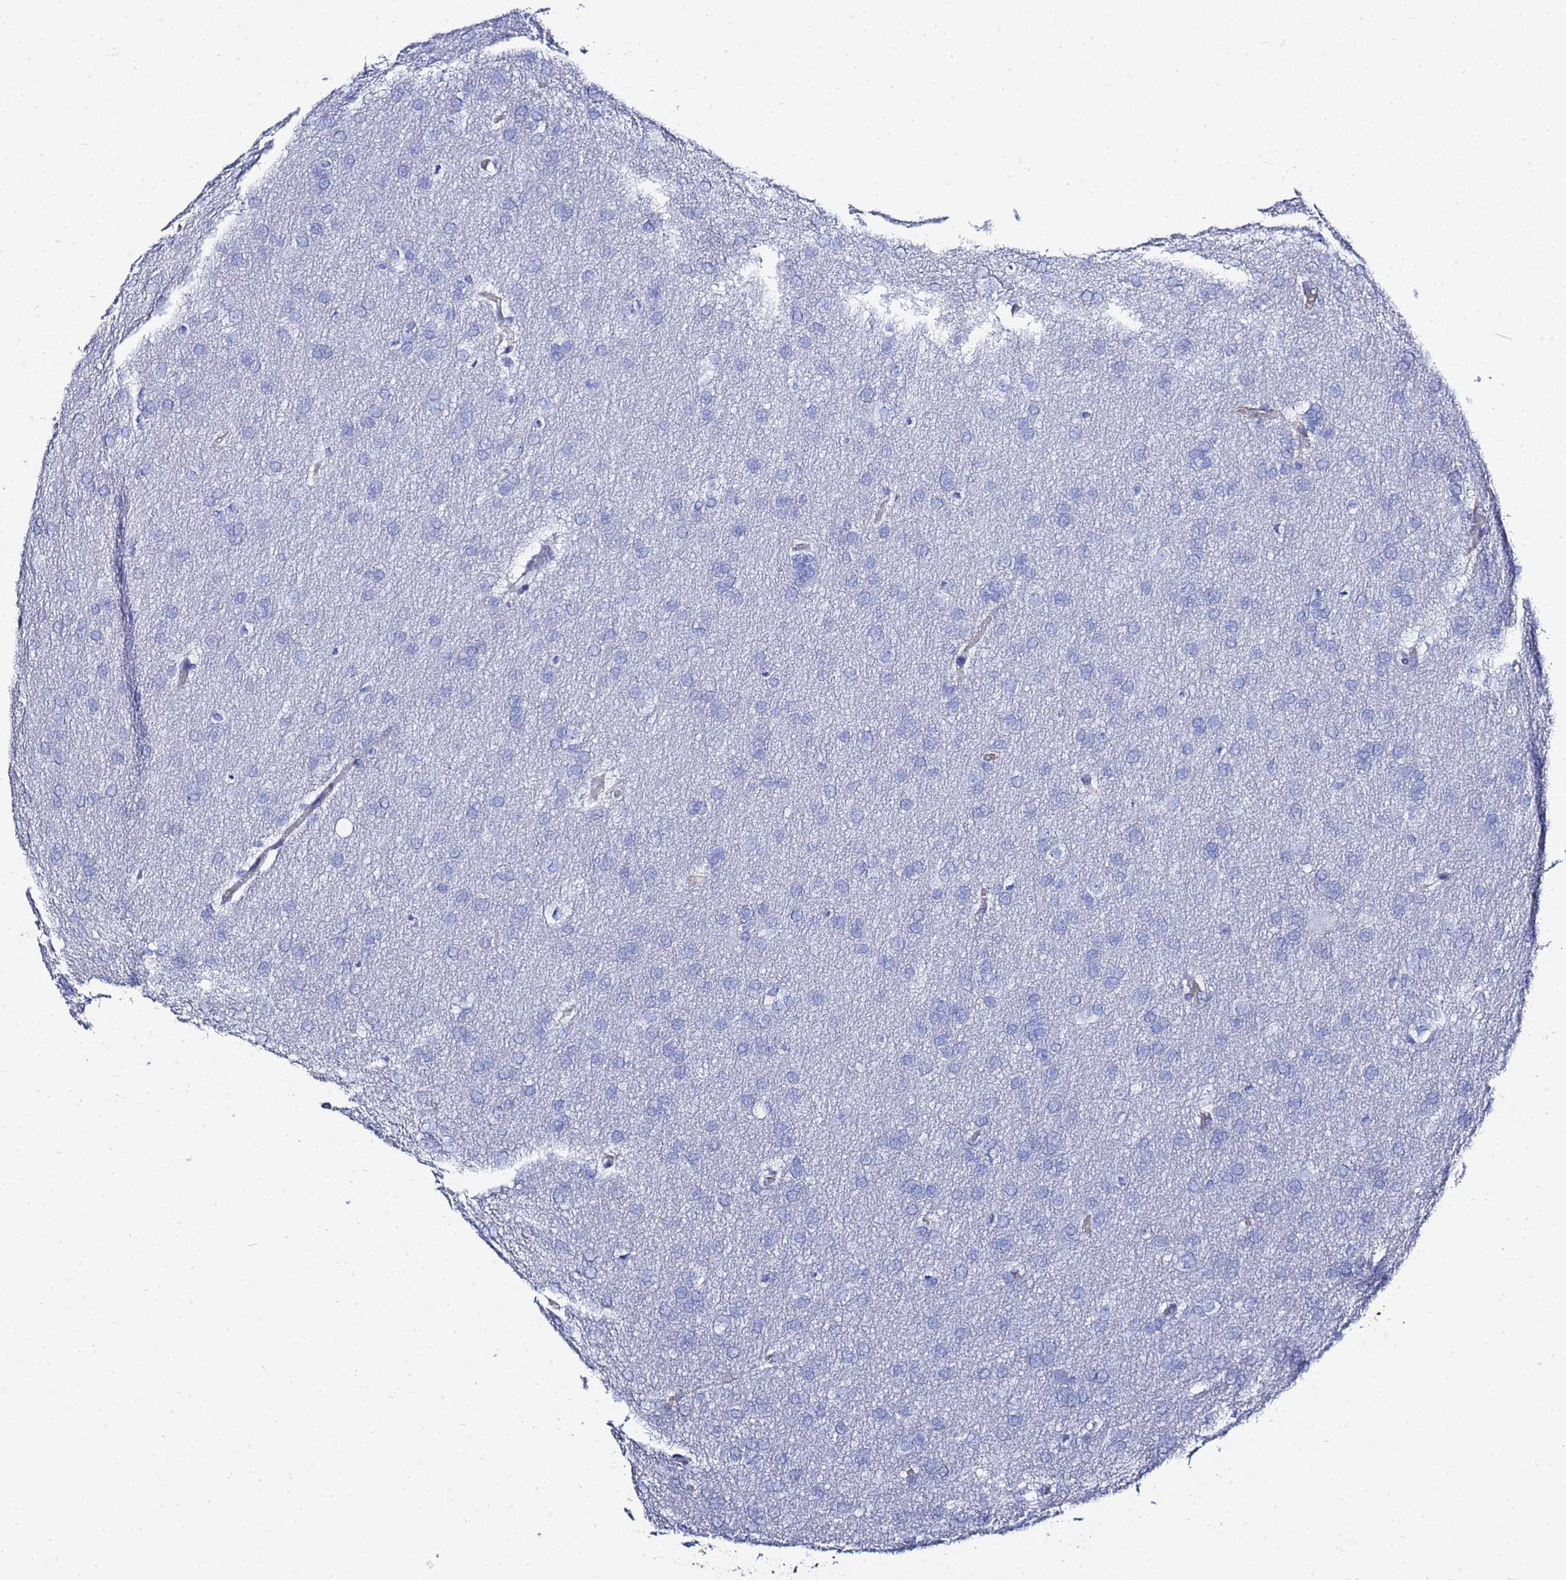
{"staining": {"intensity": "negative", "quantity": "none", "location": "none"}, "tissue": "glioma", "cell_type": "Tumor cells", "image_type": "cancer", "snomed": [{"axis": "morphology", "description": "Glioma, malignant, Low grade"}, {"axis": "topography", "description": "Brain"}], "caption": "Micrograph shows no significant protein staining in tumor cells of glioma.", "gene": "GGT1", "patient": {"sex": "female", "age": 32}}